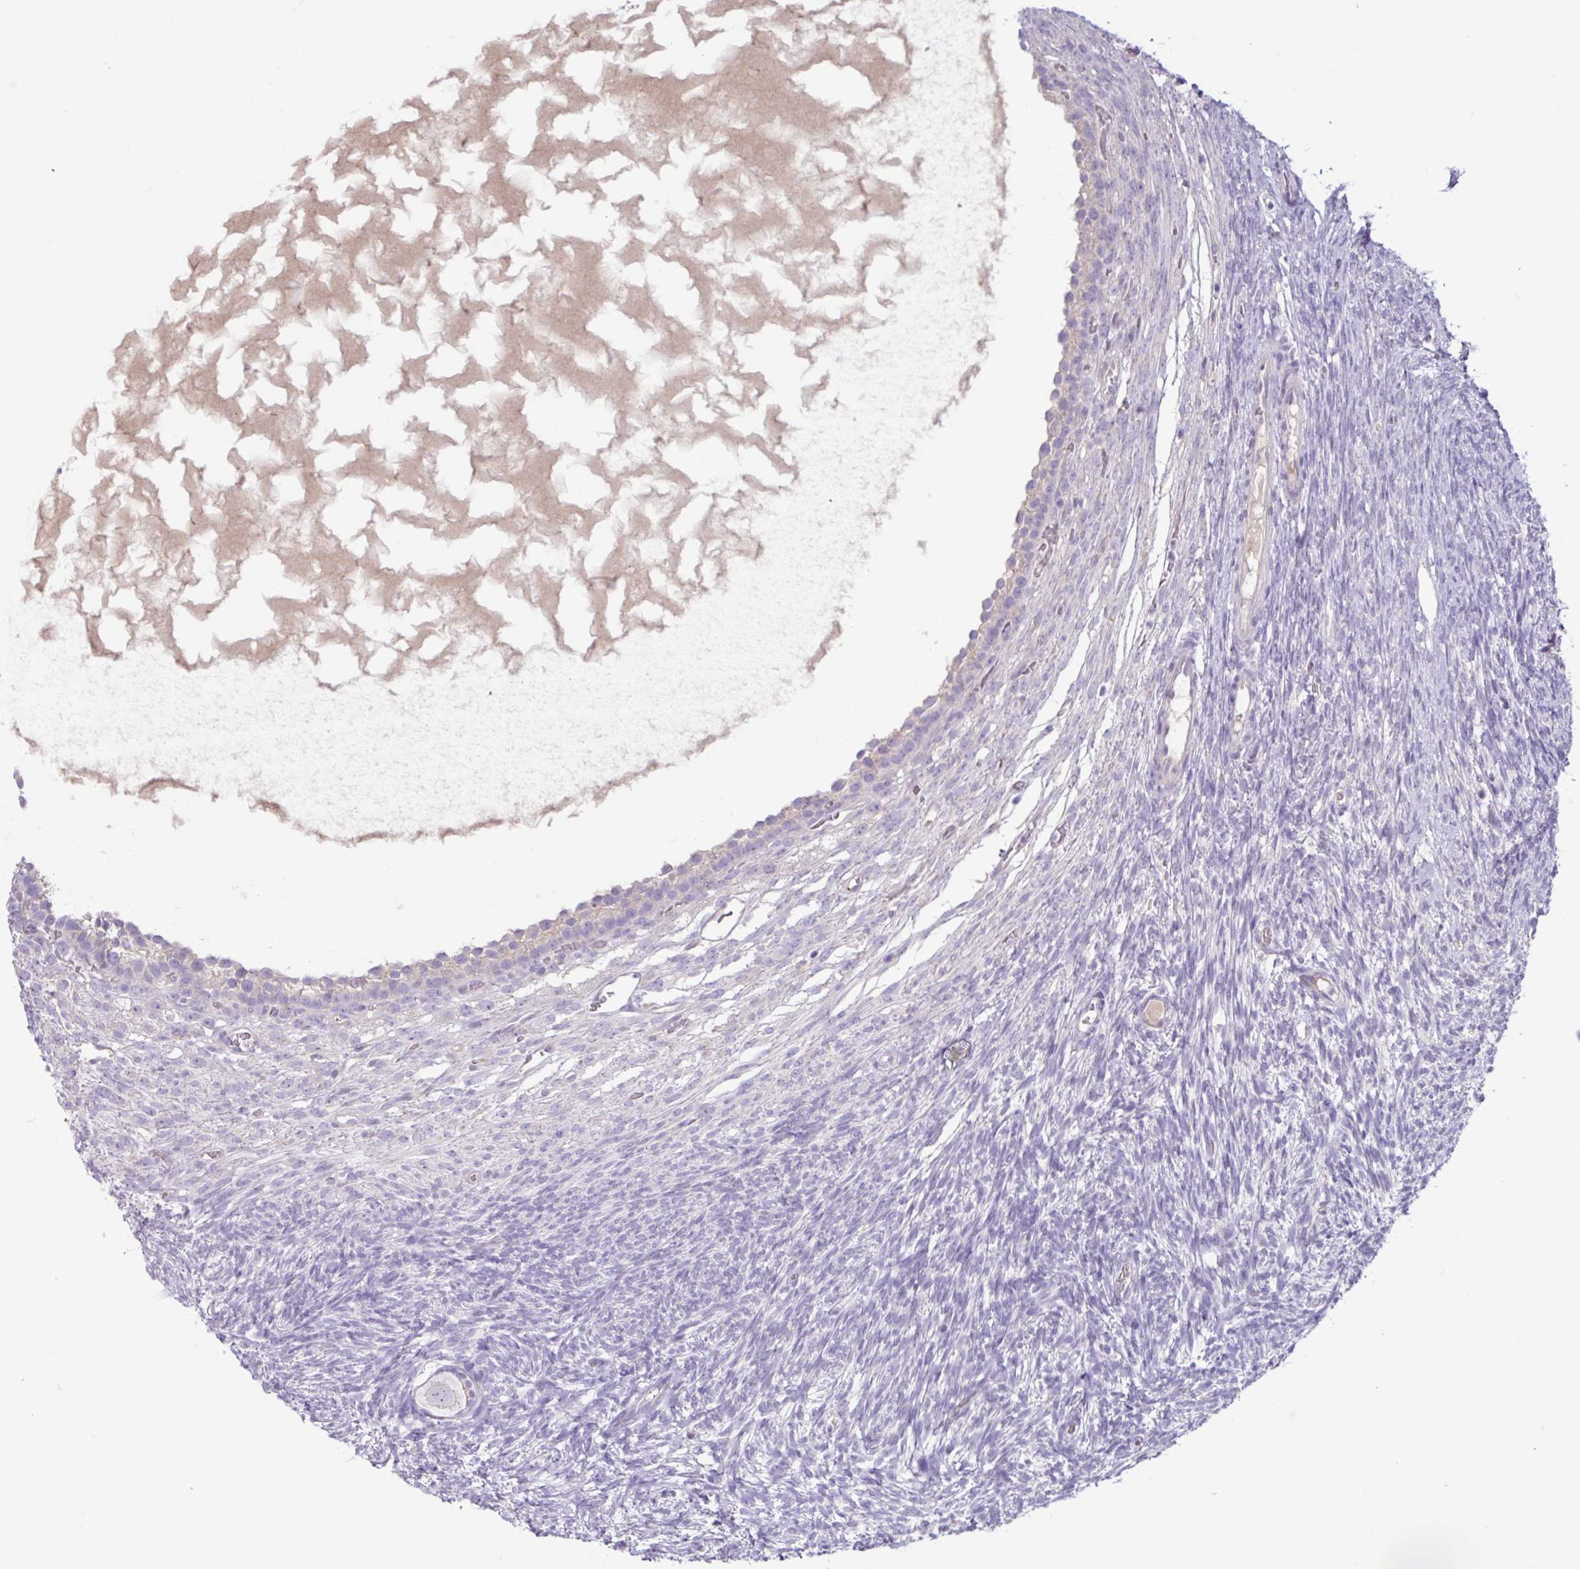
{"staining": {"intensity": "negative", "quantity": "none", "location": "none"}, "tissue": "ovary", "cell_type": "Follicle cells", "image_type": "normal", "snomed": [{"axis": "morphology", "description": "Normal tissue, NOS"}, {"axis": "topography", "description": "Ovary"}], "caption": "Protein analysis of normal ovary shows no significant expression in follicle cells.", "gene": "ZNF524", "patient": {"sex": "female", "age": 39}}